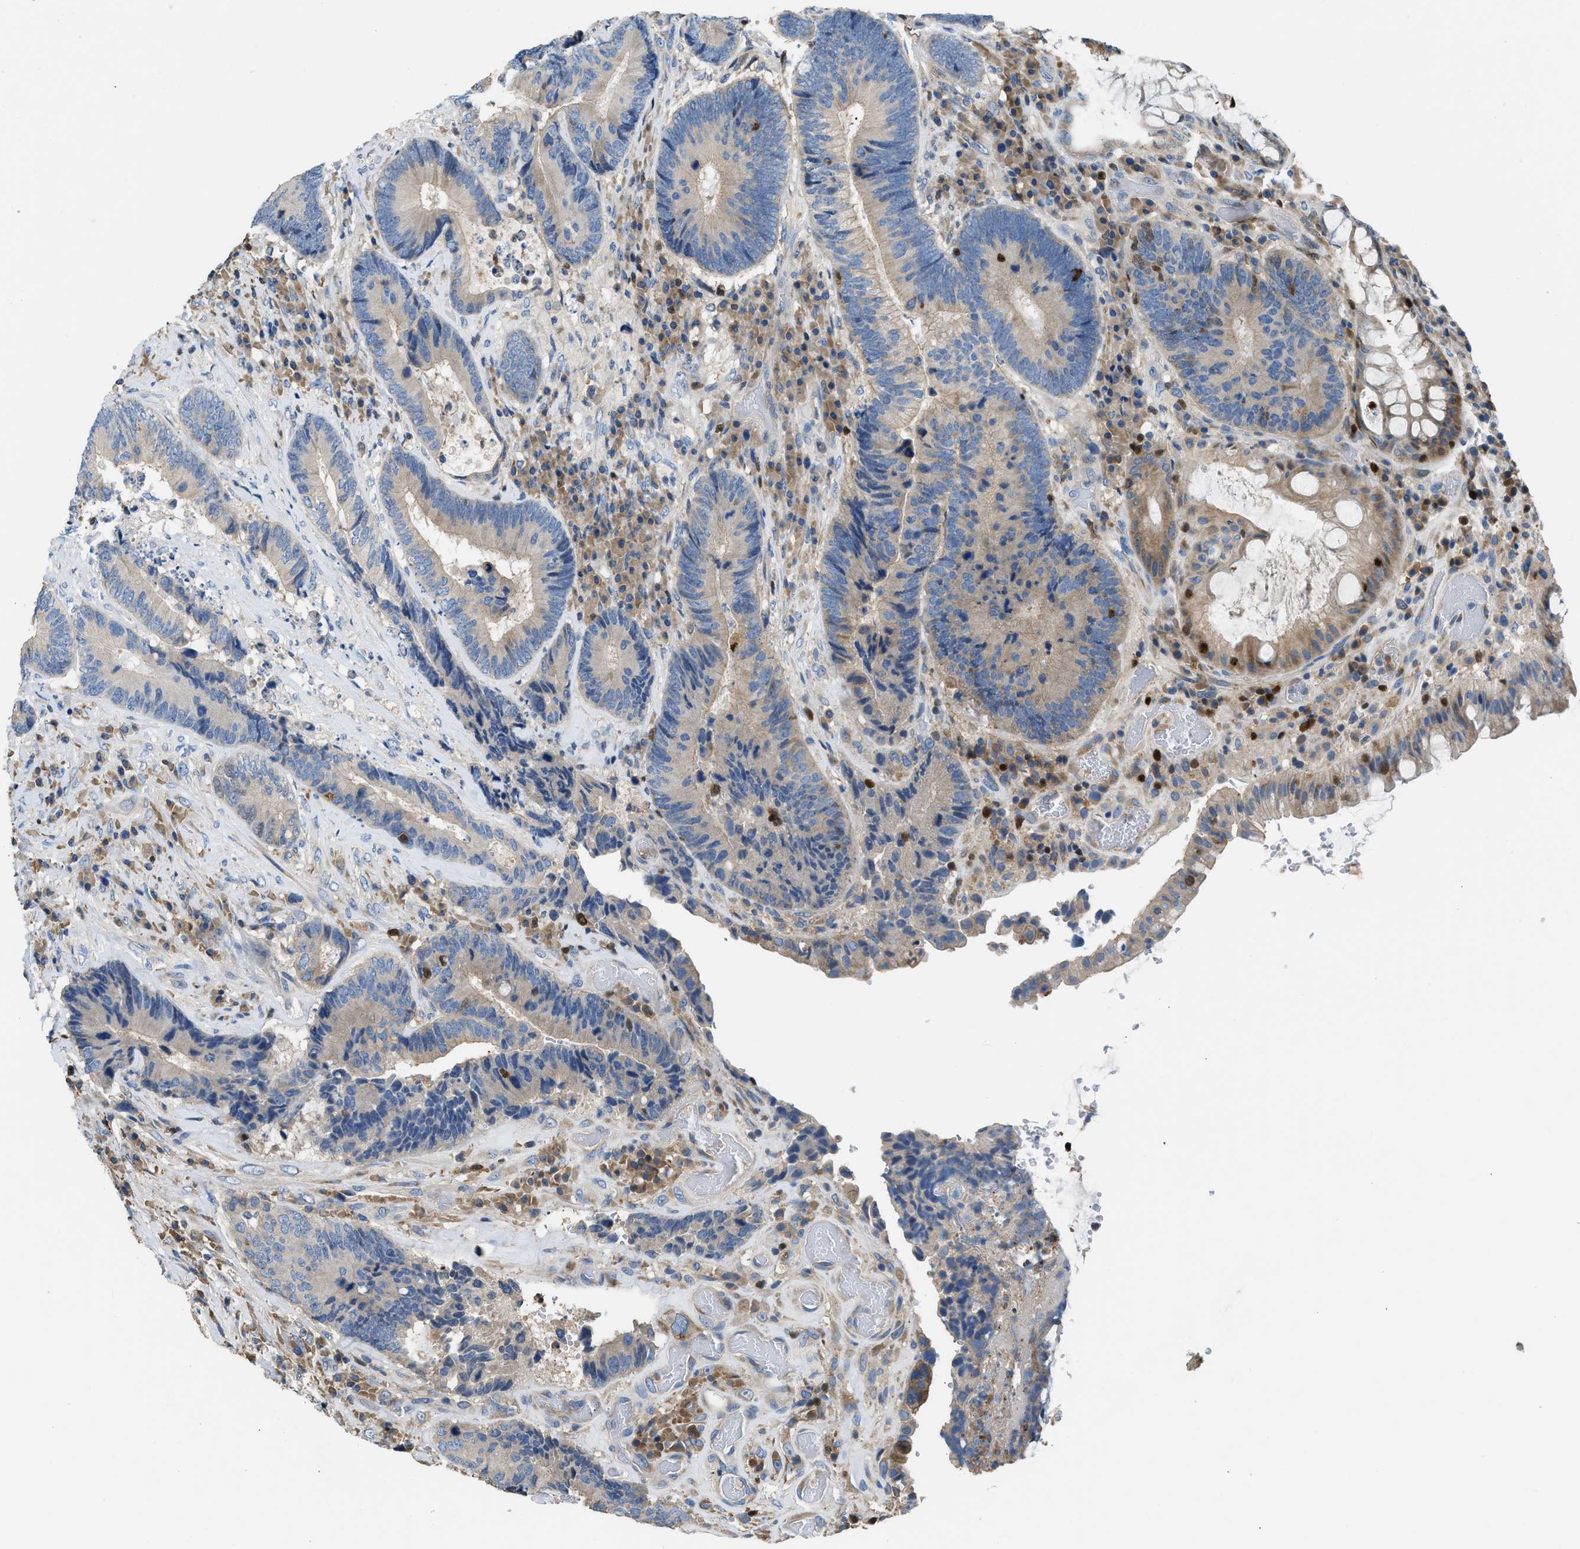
{"staining": {"intensity": "weak", "quantity": "25%-75%", "location": "cytoplasmic/membranous"}, "tissue": "colorectal cancer", "cell_type": "Tumor cells", "image_type": "cancer", "snomed": [{"axis": "morphology", "description": "Adenocarcinoma, NOS"}, {"axis": "topography", "description": "Rectum"}], "caption": "IHC micrograph of human colorectal cancer stained for a protein (brown), which exhibits low levels of weak cytoplasmic/membranous expression in about 25%-75% of tumor cells.", "gene": "TOX", "patient": {"sex": "female", "age": 89}}